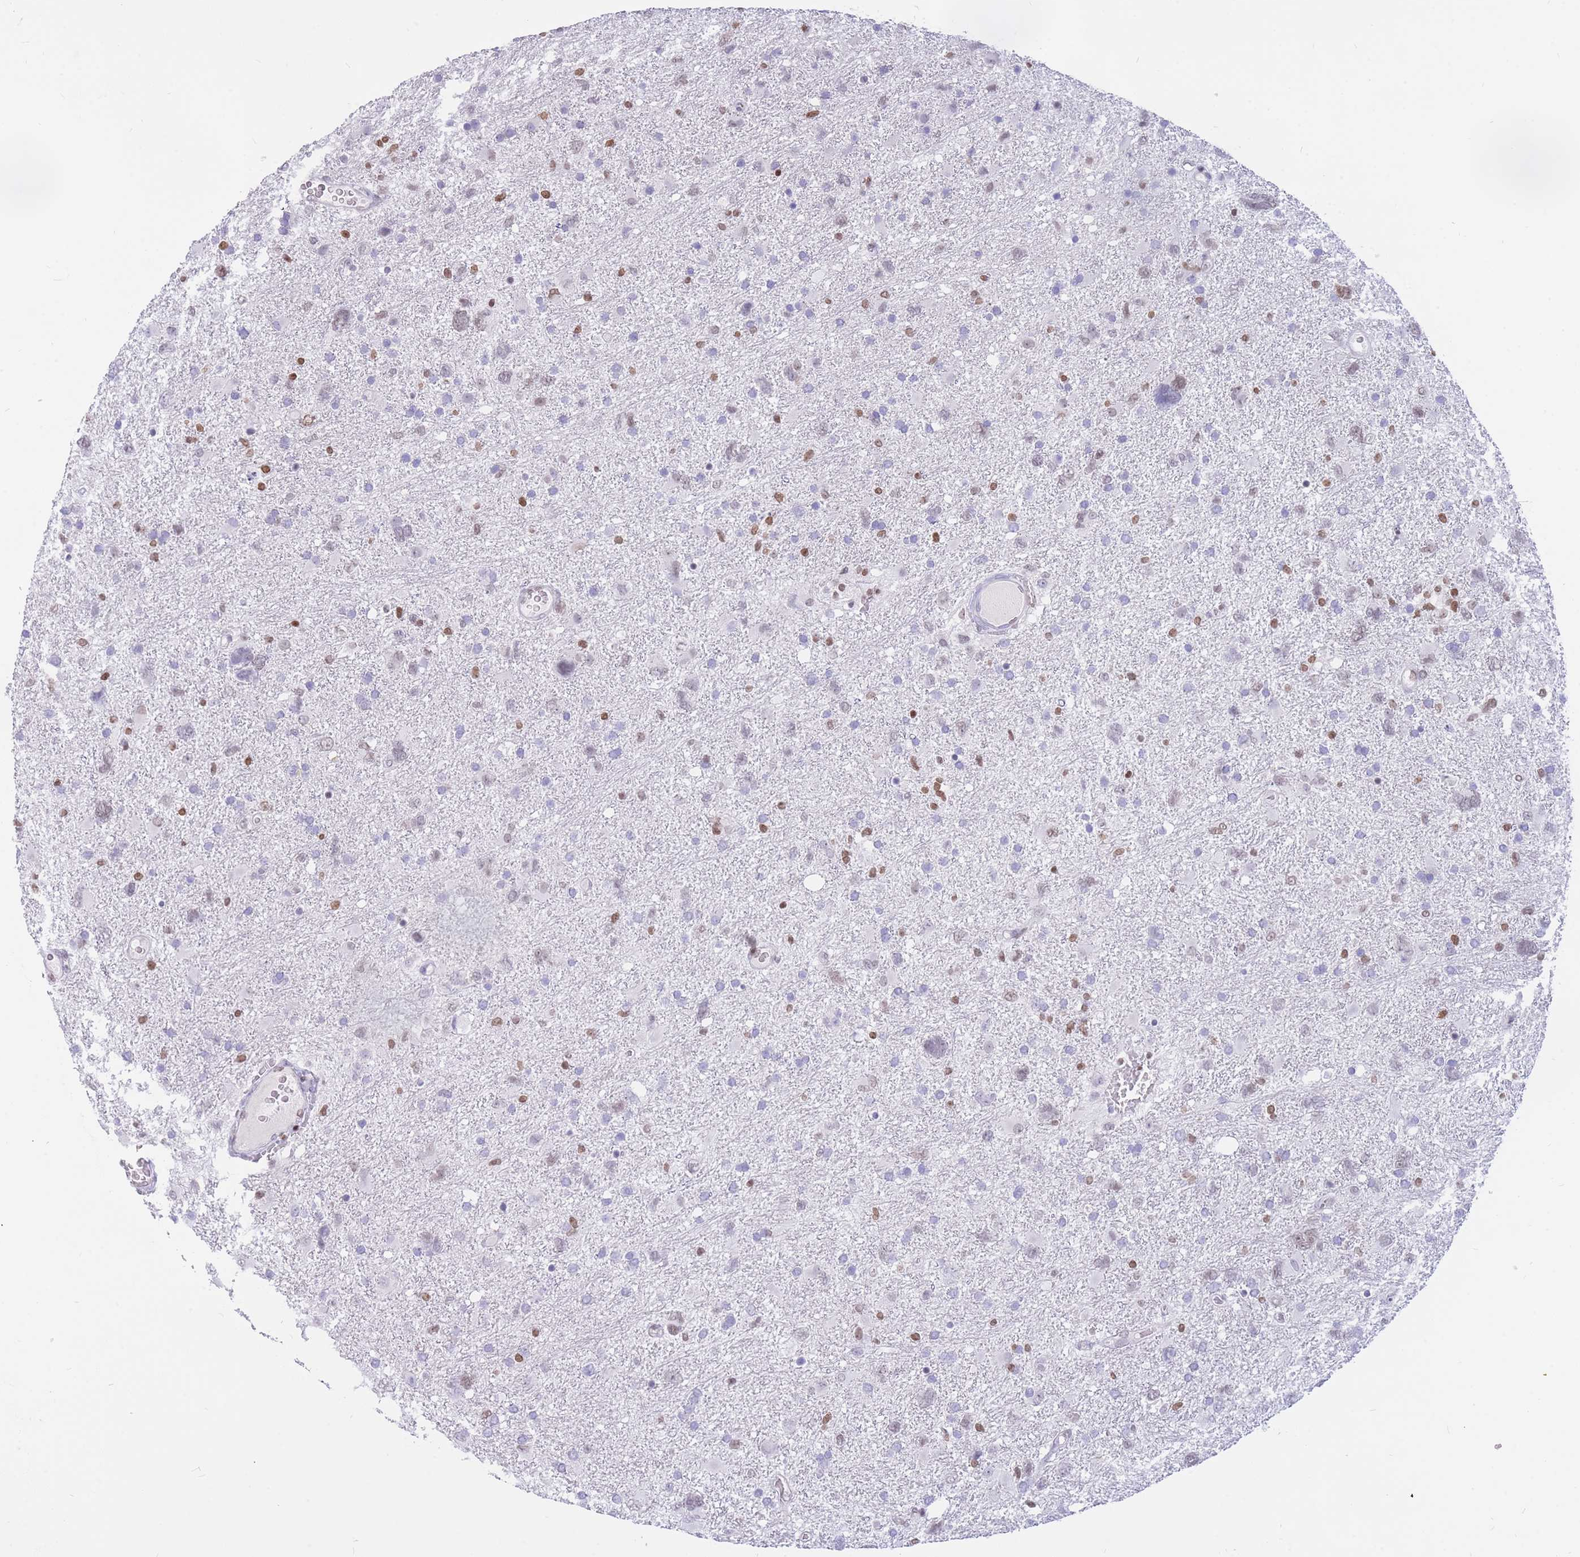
{"staining": {"intensity": "moderate", "quantity": "<25%", "location": "nuclear"}, "tissue": "glioma", "cell_type": "Tumor cells", "image_type": "cancer", "snomed": [{"axis": "morphology", "description": "Glioma, malignant, High grade"}, {"axis": "topography", "description": "Brain"}], "caption": "High-power microscopy captured an immunohistochemistry image of glioma, revealing moderate nuclear staining in approximately <25% of tumor cells.", "gene": "HMGN1", "patient": {"sex": "male", "age": 61}}